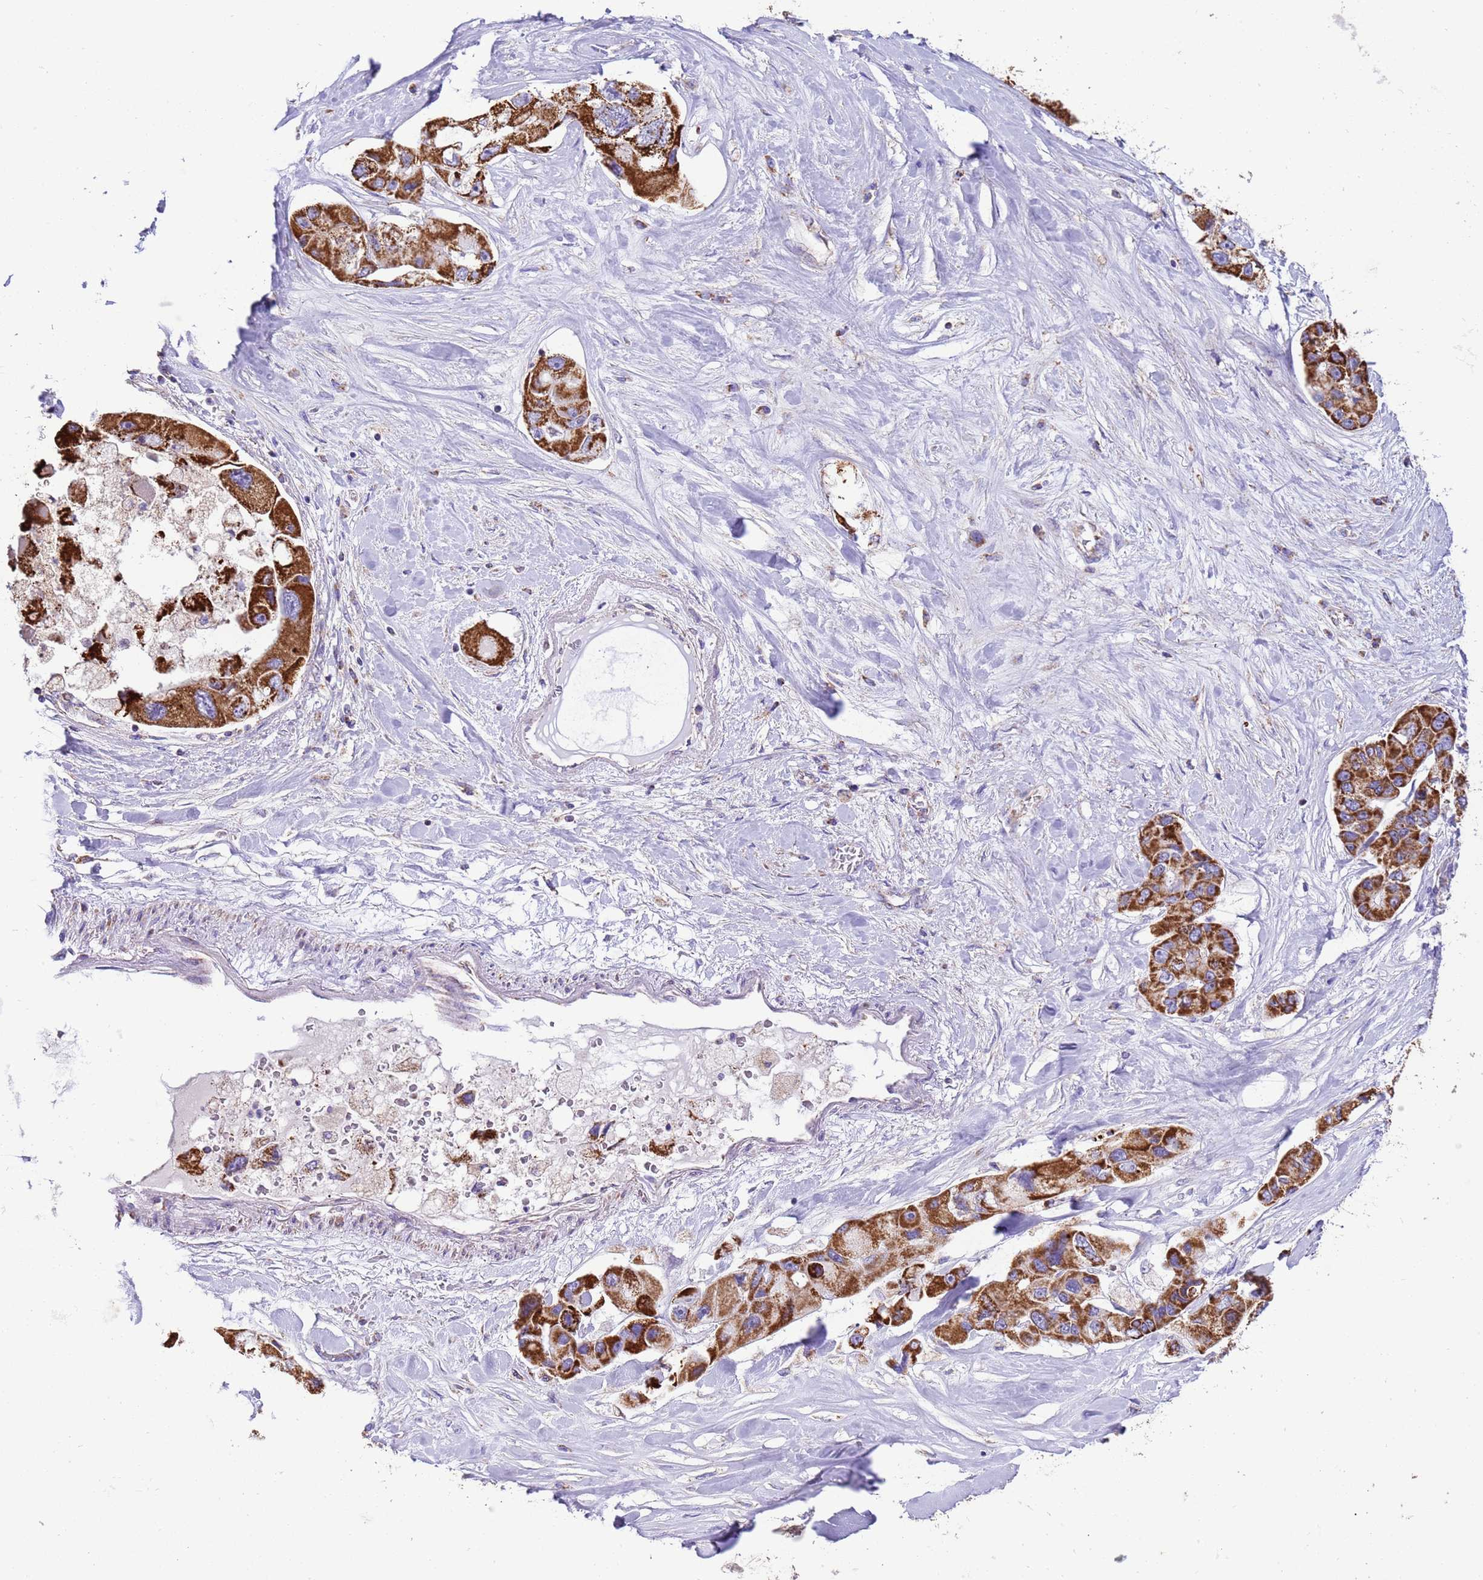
{"staining": {"intensity": "strong", "quantity": ">75%", "location": "cytoplasmic/membranous"}, "tissue": "lung cancer", "cell_type": "Tumor cells", "image_type": "cancer", "snomed": [{"axis": "morphology", "description": "Adenocarcinoma, NOS"}, {"axis": "topography", "description": "Lung"}], "caption": "Protein expression by immunohistochemistry (IHC) reveals strong cytoplasmic/membranous staining in about >75% of tumor cells in lung adenocarcinoma. Using DAB (3,3'-diaminobenzidine) (brown) and hematoxylin (blue) stains, captured at high magnification using brightfield microscopy.", "gene": "RNF165", "patient": {"sex": "female", "age": 54}}